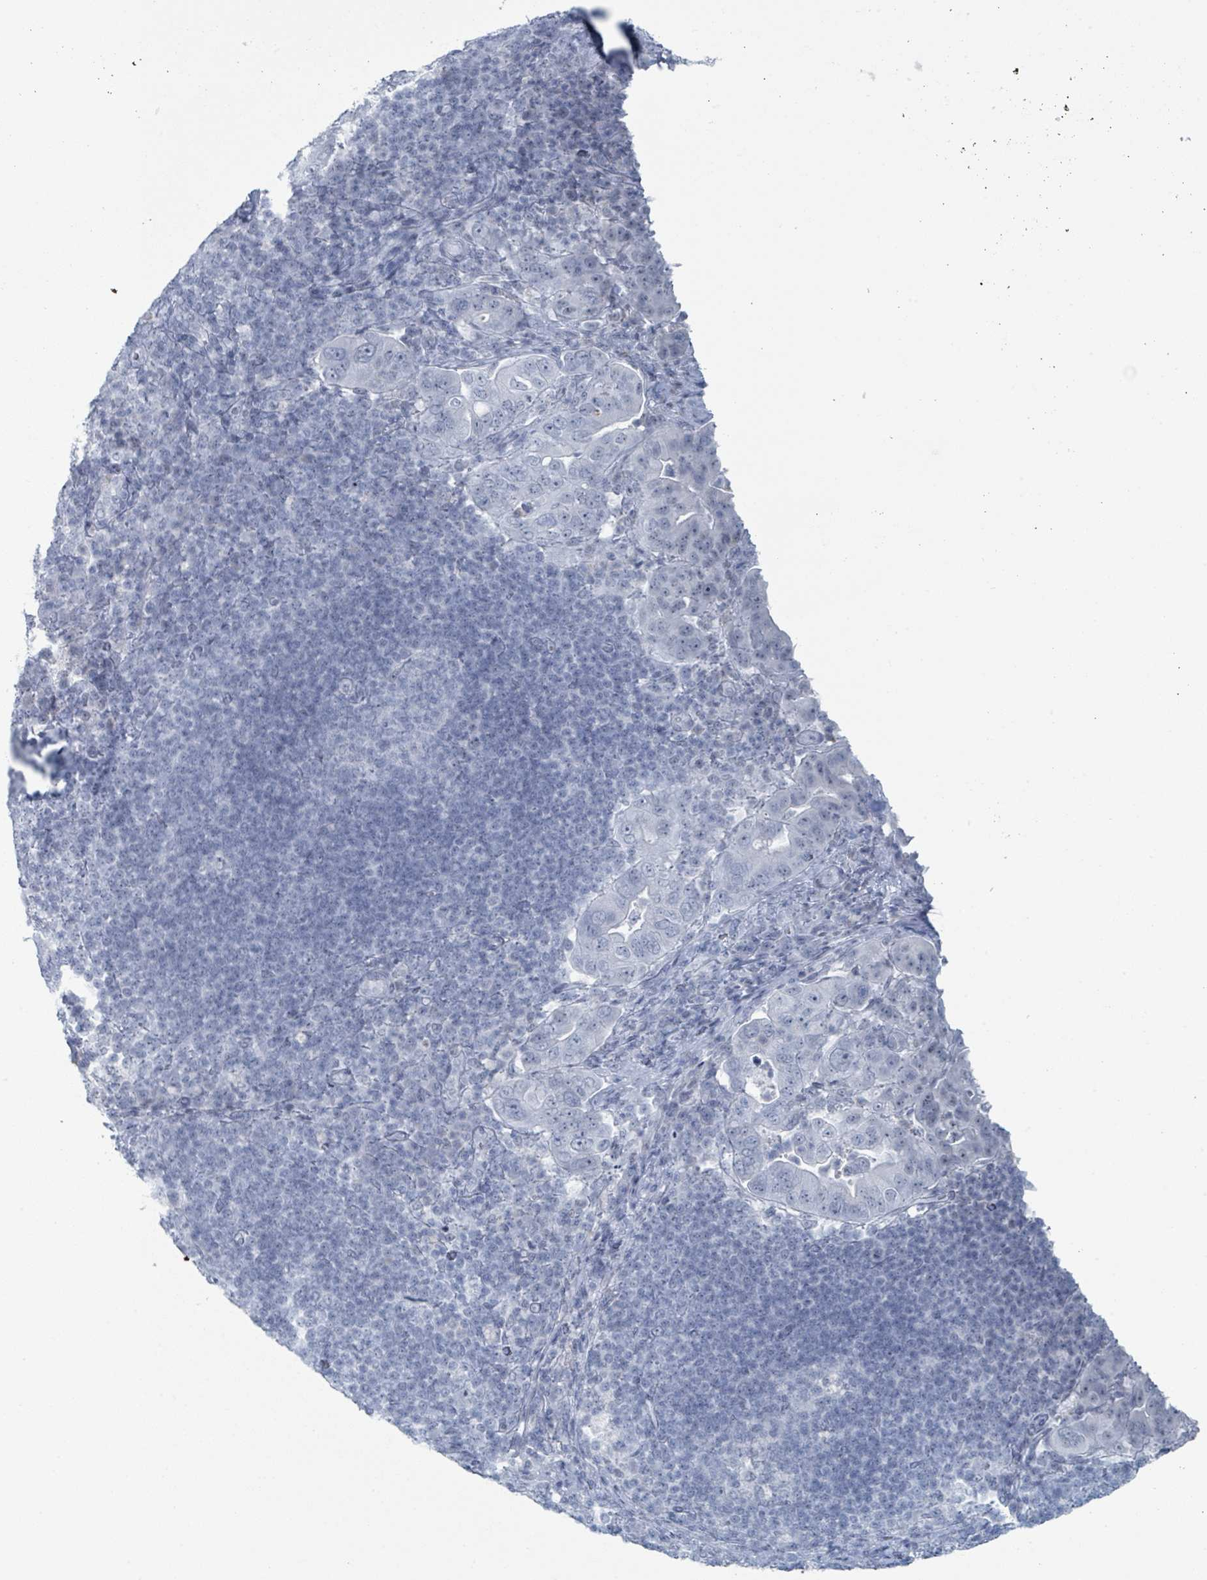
{"staining": {"intensity": "negative", "quantity": "none", "location": "none"}, "tissue": "pancreatic cancer", "cell_type": "Tumor cells", "image_type": "cancer", "snomed": [{"axis": "morphology", "description": "Normal tissue, NOS"}, {"axis": "morphology", "description": "Adenocarcinoma, NOS"}, {"axis": "topography", "description": "Lymph node"}, {"axis": "topography", "description": "Pancreas"}], "caption": "High magnification brightfield microscopy of pancreatic cancer (adenocarcinoma) stained with DAB (brown) and counterstained with hematoxylin (blue): tumor cells show no significant staining.", "gene": "GPR15LG", "patient": {"sex": "female", "age": 67}}